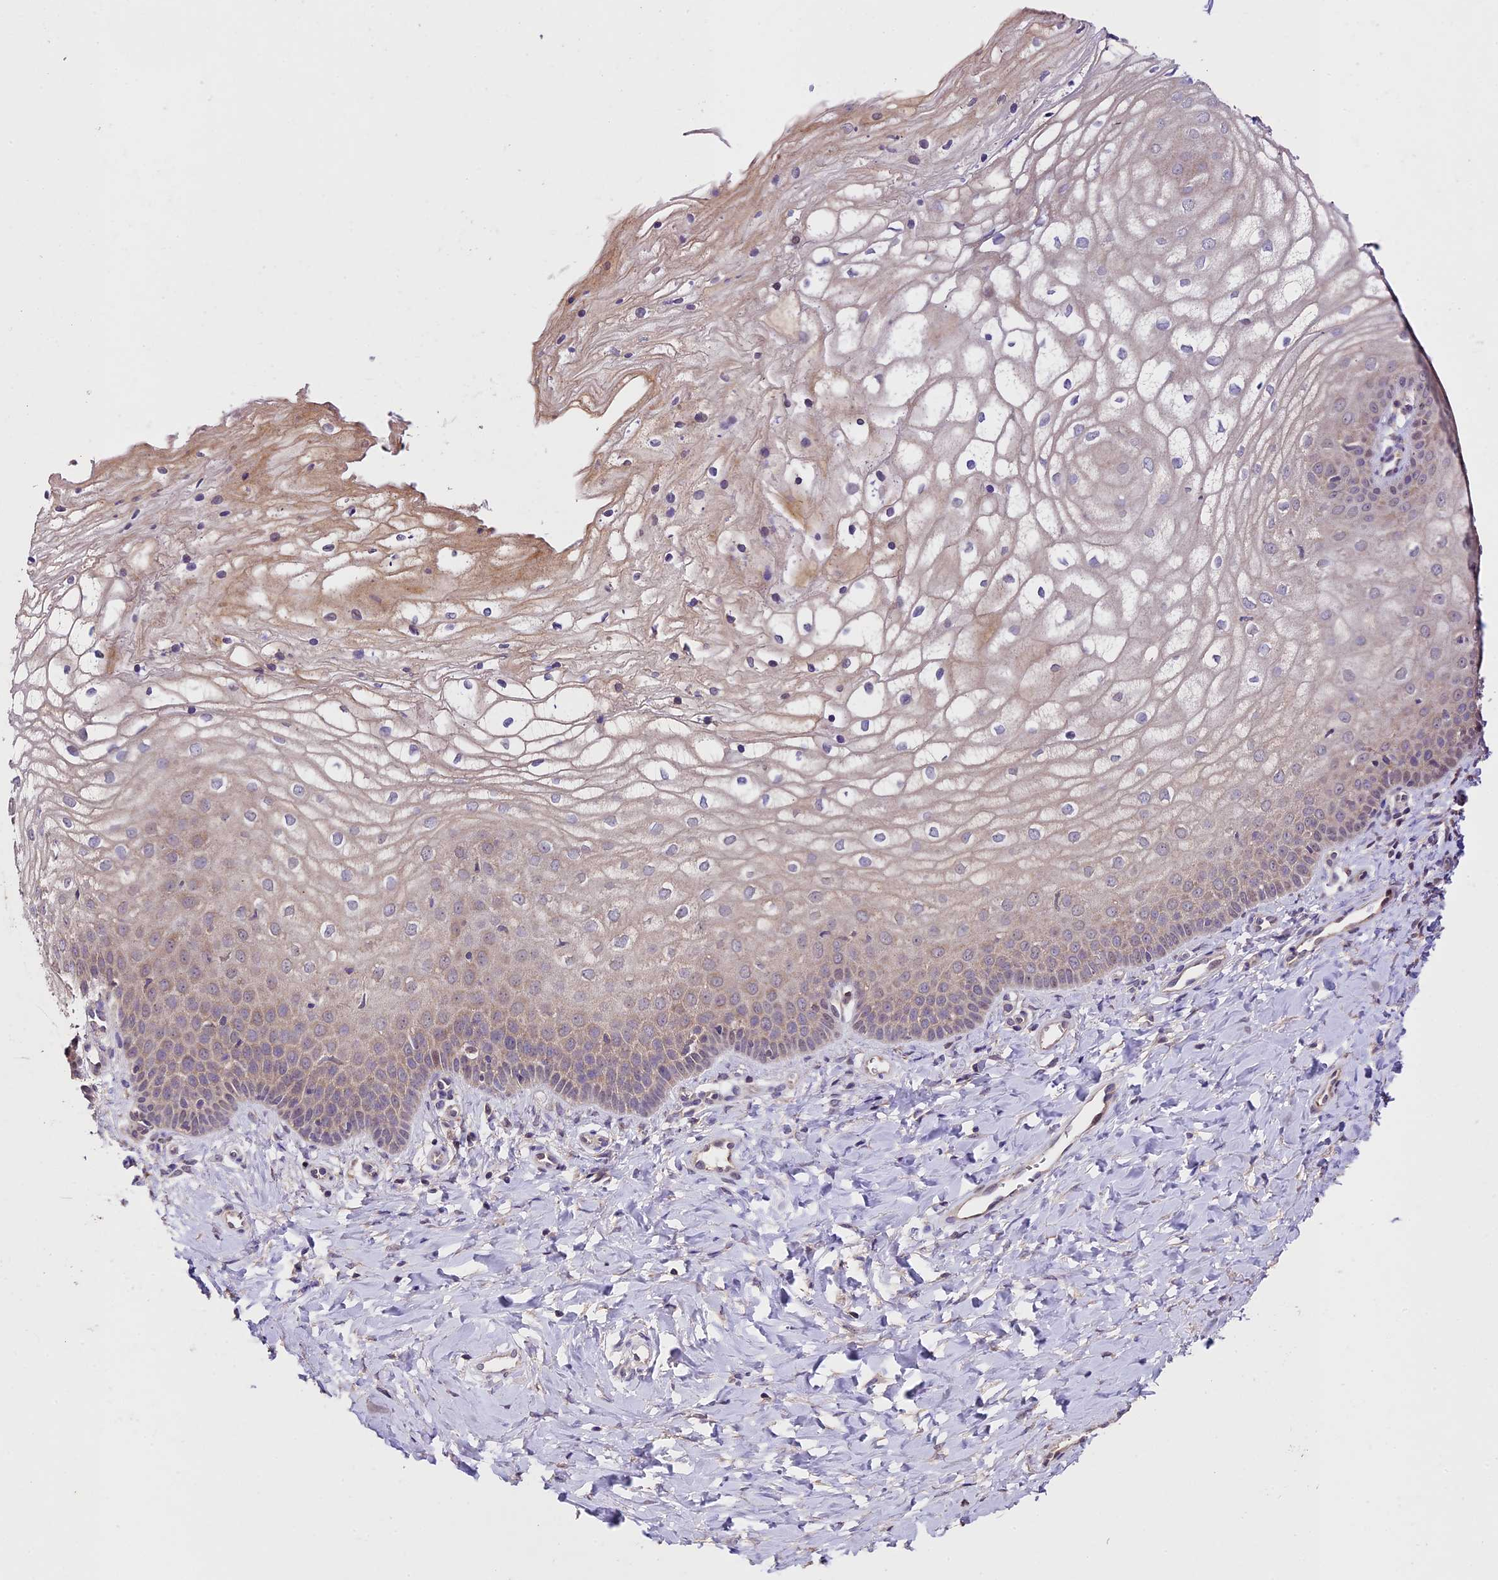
{"staining": {"intensity": "moderate", "quantity": "<25%", "location": "cytoplasmic/membranous,nuclear"}, "tissue": "vagina", "cell_type": "Squamous epithelial cells", "image_type": "normal", "snomed": [{"axis": "morphology", "description": "Normal tissue, NOS"}, {"axis": "topography", "description": "Vagina"}], "caption": "The immunohistochemical stain labels moderate cytoplasmic/membranous,nuclear positivity in squamous epithelial cells of benign vagina.", "gene": "SBNO2", "patient": {"sex": "female", "age": 68}}